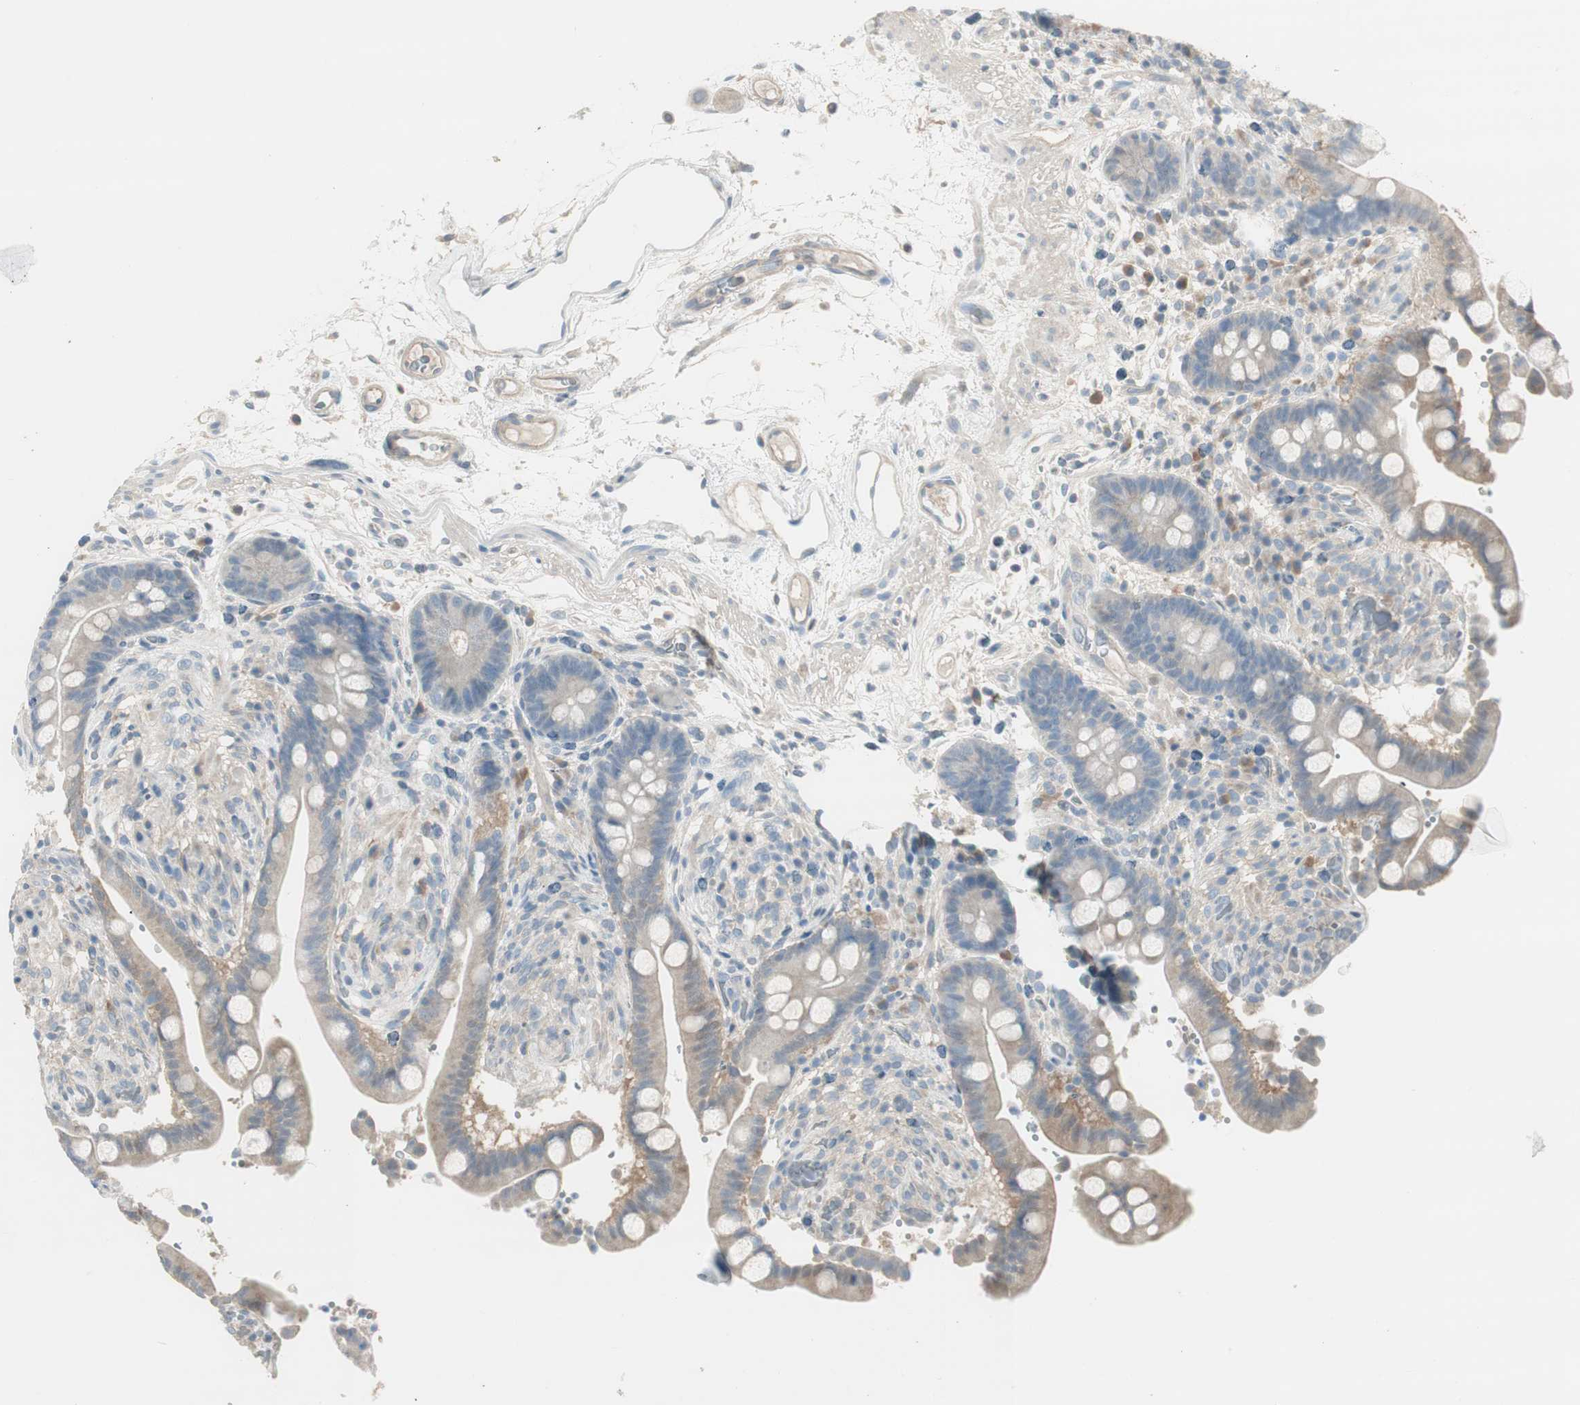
{"staining": {"intensity": "negative", "quantity": "none", "location": "none"}, "tissue": "colon", "cell_type": "Endothelial cells", "image_type": "normal", "snomed": [{"axis": "morphology", "description": "Normal tissue, NOS"}, {"axis": "topography", "description": "Colon"}], "caption": "A high-resolution histopathology image shows immunohistochemistry staining of normal colon, which demonstrates no significant staining in endothelial cells.", "gene": "EVA1A", "patient": {"sex": "male", "age": 73}}